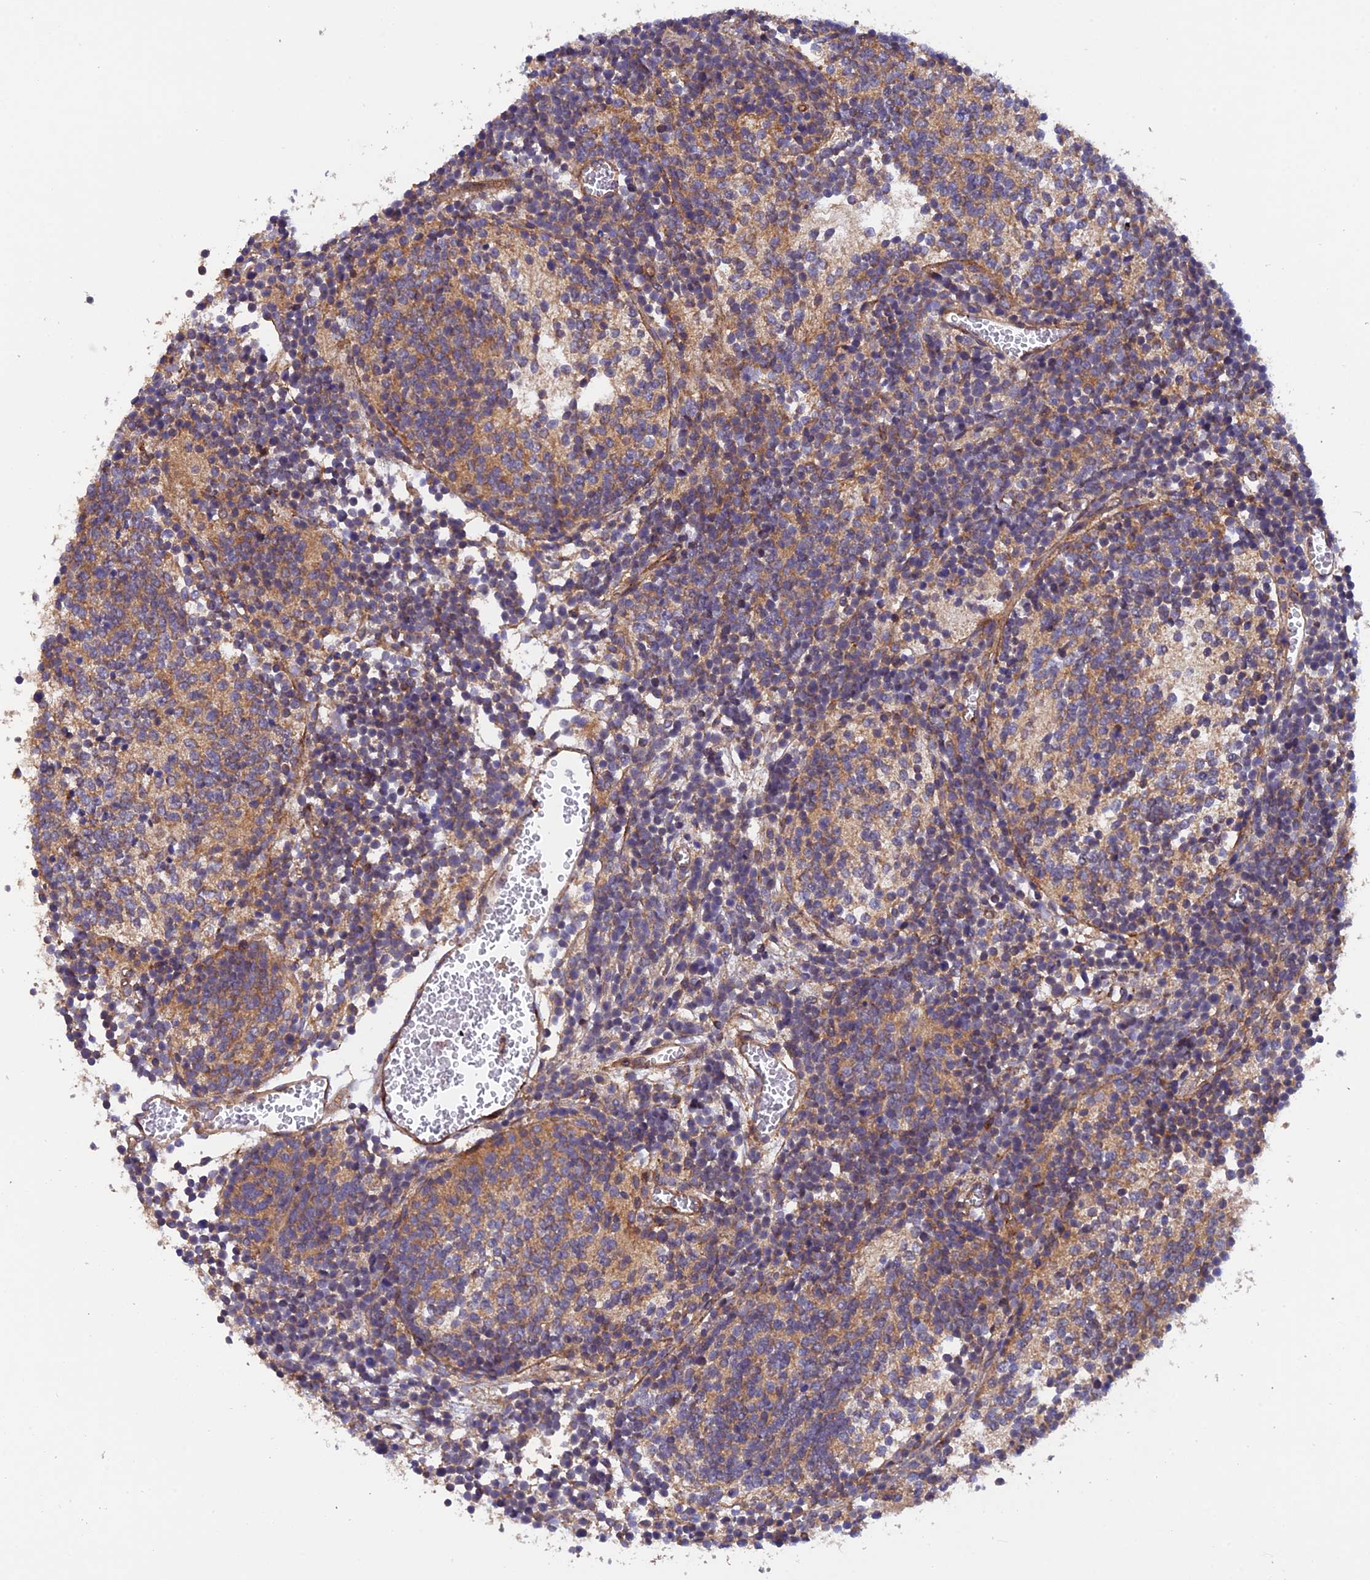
{"staining": {"intensity": "moderate", "quantity": ">75%", "location": "cytoplasmic/membranous"}, "tissue": "glioma", "cell_type": "Tumor cells", "image_type": "cancer", "snomed": [{"axis": "morphology", "description": "Glioma, malignant, Low grade"}, {"axis": "topography", "description": "Brain"}], "caption": "The immunohistochemical stain shows moderate cytoplasmic/membranous expression in tumor cells of glioma tissue. Immunohistochemistry (ihc) stains the protein in brown and the nuclei are stained blue.", "gene": "ADAMTS15", "patient": {"sex": "female", "age": 1}}